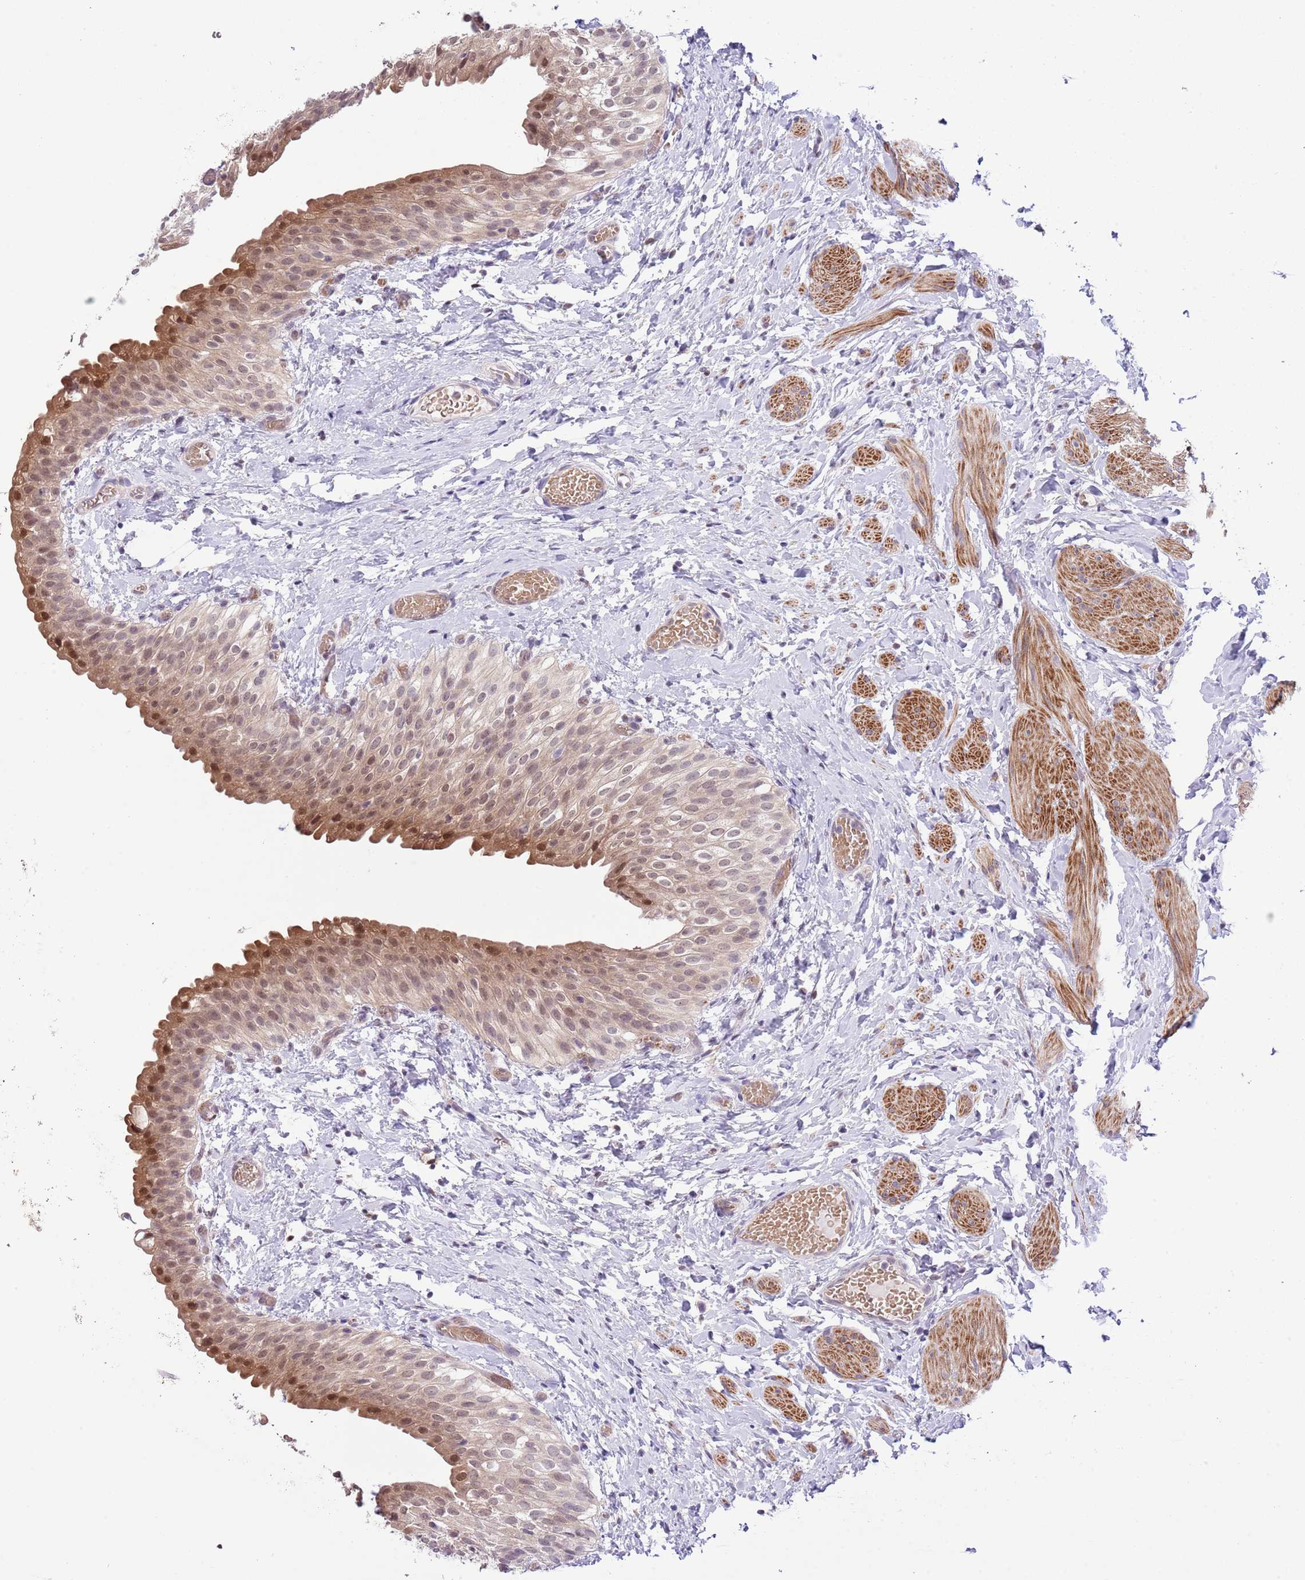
{"staining": {"intensity": "moderate", "quantity": "25%-75%", "location": "cytoplasmic/membranous,nuclear"}, "tissue": "urinary bladder", "cell_type": "Urothelial cells", "image_type": "normal", "snomed": [{"axis": "morphology", "description": "Normal tissue, NOS"}, {"axis": "topography", "description": "Urinary bladder"}], "caption": "Immunohistochemistry (IHC) micrograph of unremarkable urinary bladder: human urinary bladder stained using IHC shows medium levels of moderate protein expression localized specifically in the cytoplasmic/membranous,nuclear of urothelial cells, appearing as a cytoplasmic/membranous,nuclear brown color.", "gene": "GALK2", "patient": {"sex": "male", "age": 1}}